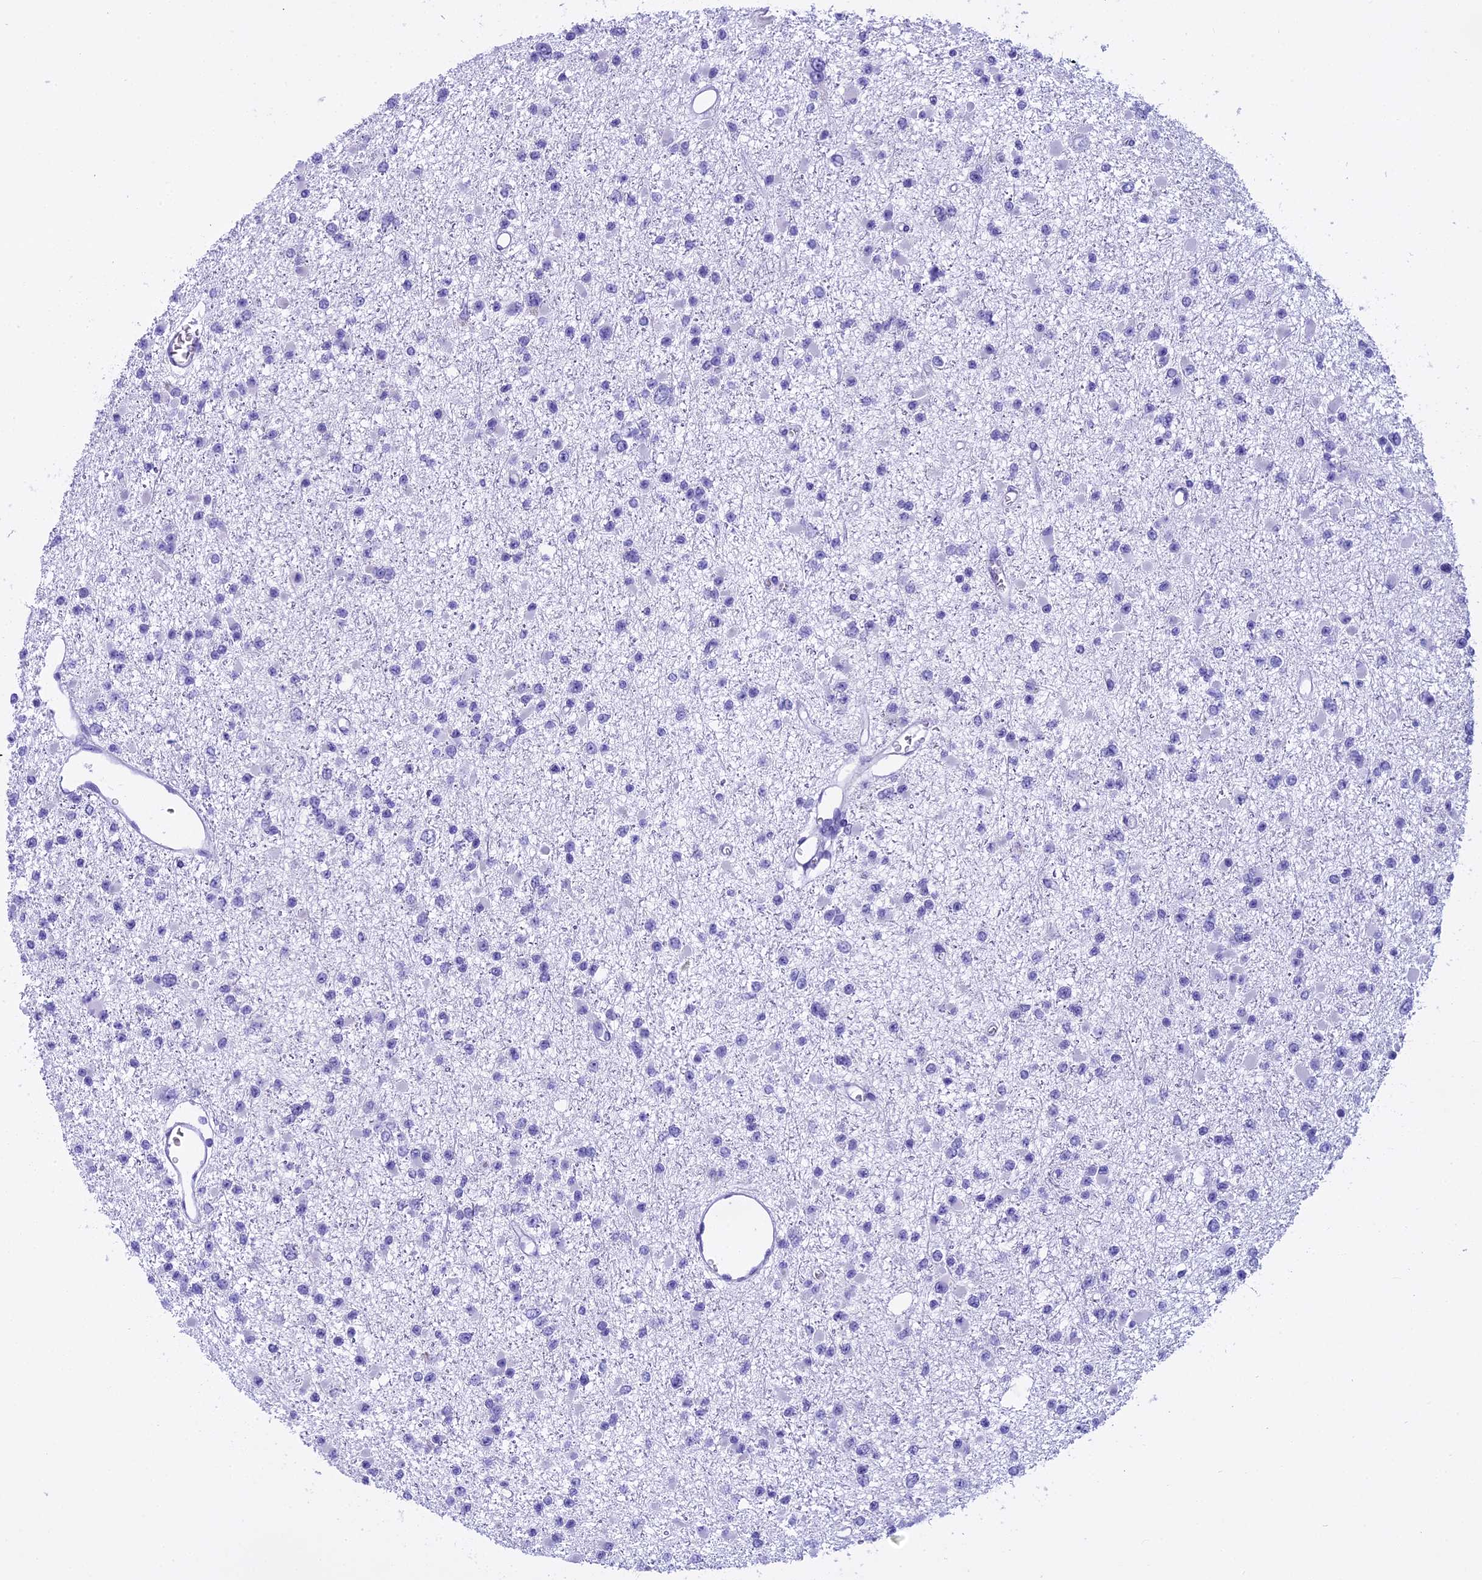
{"staining": {"intensity": "negative", "quantity": "none", "location": "none"}, "tissue": "glioma", "cell_type": "Tumor cells", "image_type": "cancer", "snomed": [{"axis": "morphology", "description": "Glioma, malignant, Low grade"}, {"axis": "topography", "description": "Brain"}], "caption": "This is a micrograph of IHC staining of malignant glioma (low-grade), which shows no staining in tumor cells.", "gene": "KCTD14", "patient": {"sex": "female", "age": 22}}